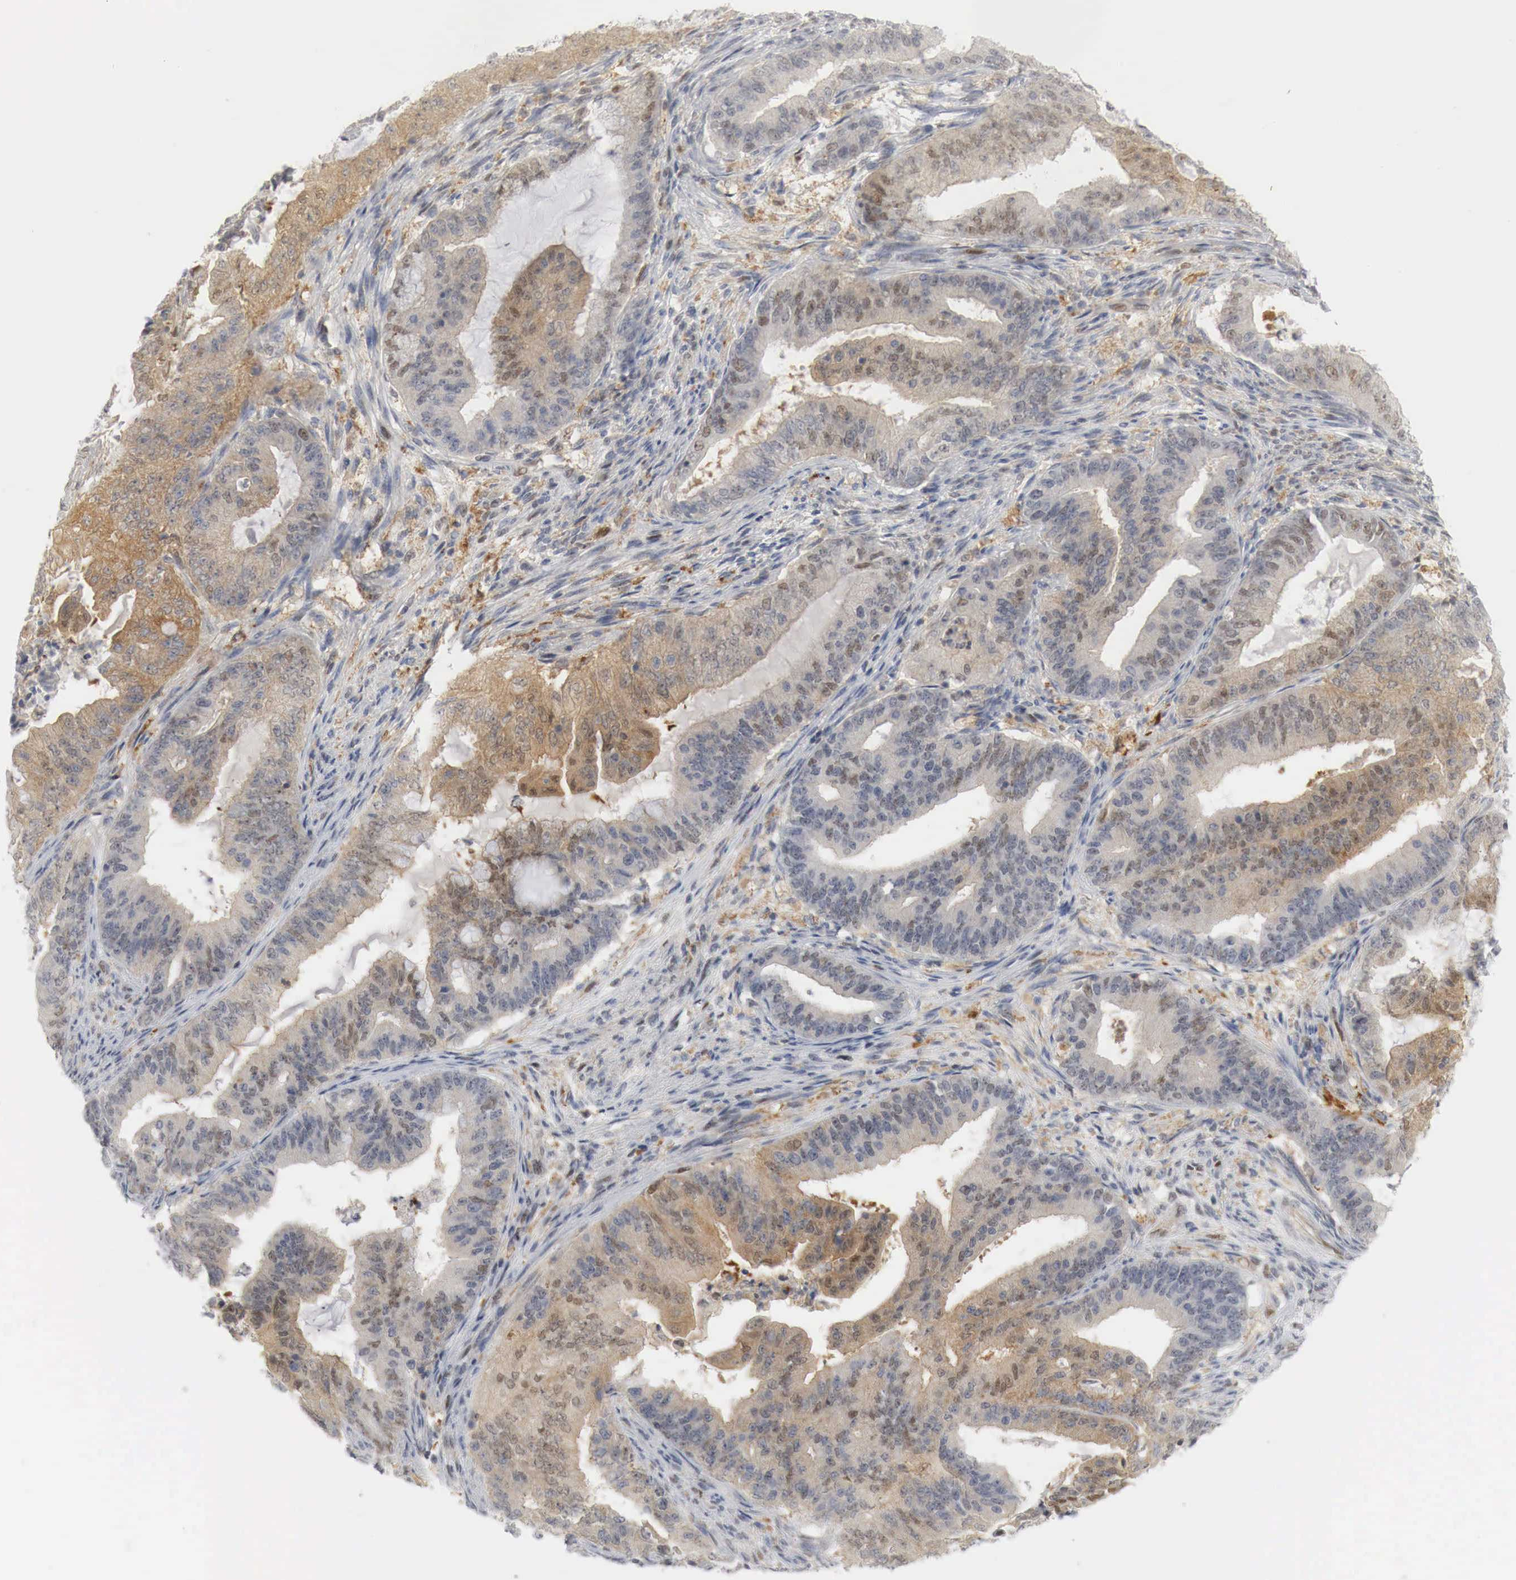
{"staining": {"intensity": "weak", "quantity": "25%-75%", "location": "cytoplasmic/membranous,nuclear"}, "tissue": "endometrial cancer", "cell_type": "Tumor cells", "image_type": "cancer", "snomed": [{"axis": "morphology", "description": "Adenocarcinoma, NOS"}, {"axis": "topography", "description": "Endometrium"}], "caption": "An image showing weak cytoplasmic/membranous and nuclear expression in about 25%-75% of tumor cells in endometrial cancer, as visualized by brown immunohistochemical staining.", "gene": "MYC", "patient": {"sex": "female", "age": 63}}